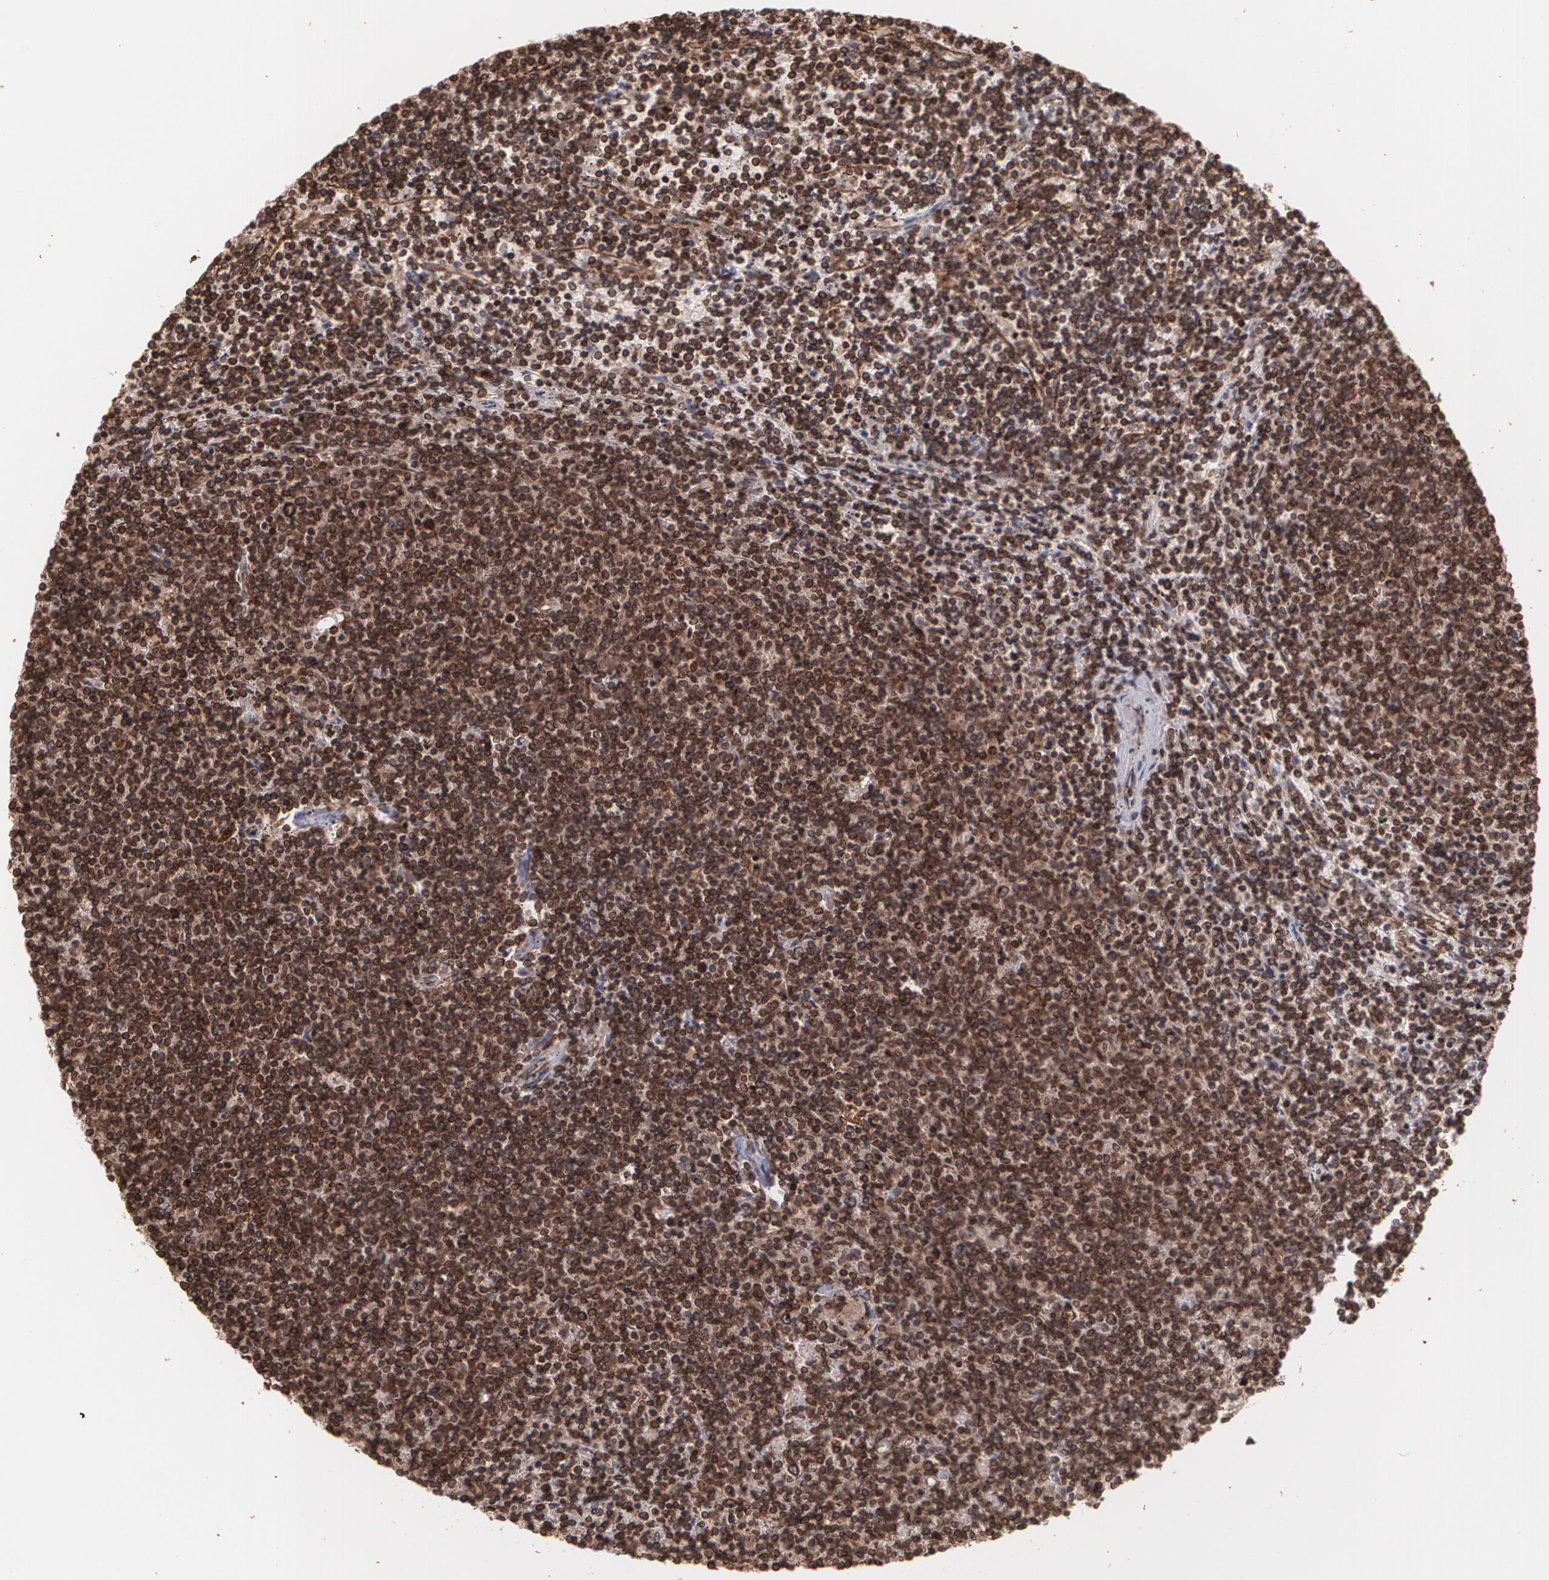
{"staining": {"intensity": "strong", "quantity": ">75%", "location": "cytoplasmic/membranous"}, "tissue": "lymphoma", "cell_type": "Tumor cells", "image_type": "cancer", "snomed": [{"axis": "morphology", "description": "Malignant lymphoma, non-Hodgkin's type, Low grade"}, {"axis": "topography", "description": "Spleen"}], "caption": "This micrograph displays lymphoma stained with IHC to label a protein in brown. The cytoplasmic/membranous of tumor cells show strong positivity for the protein. Nuclei are counter-stained blue.", "gene": "TRIP11", "patient": {"sex": "female", "age": 50}}